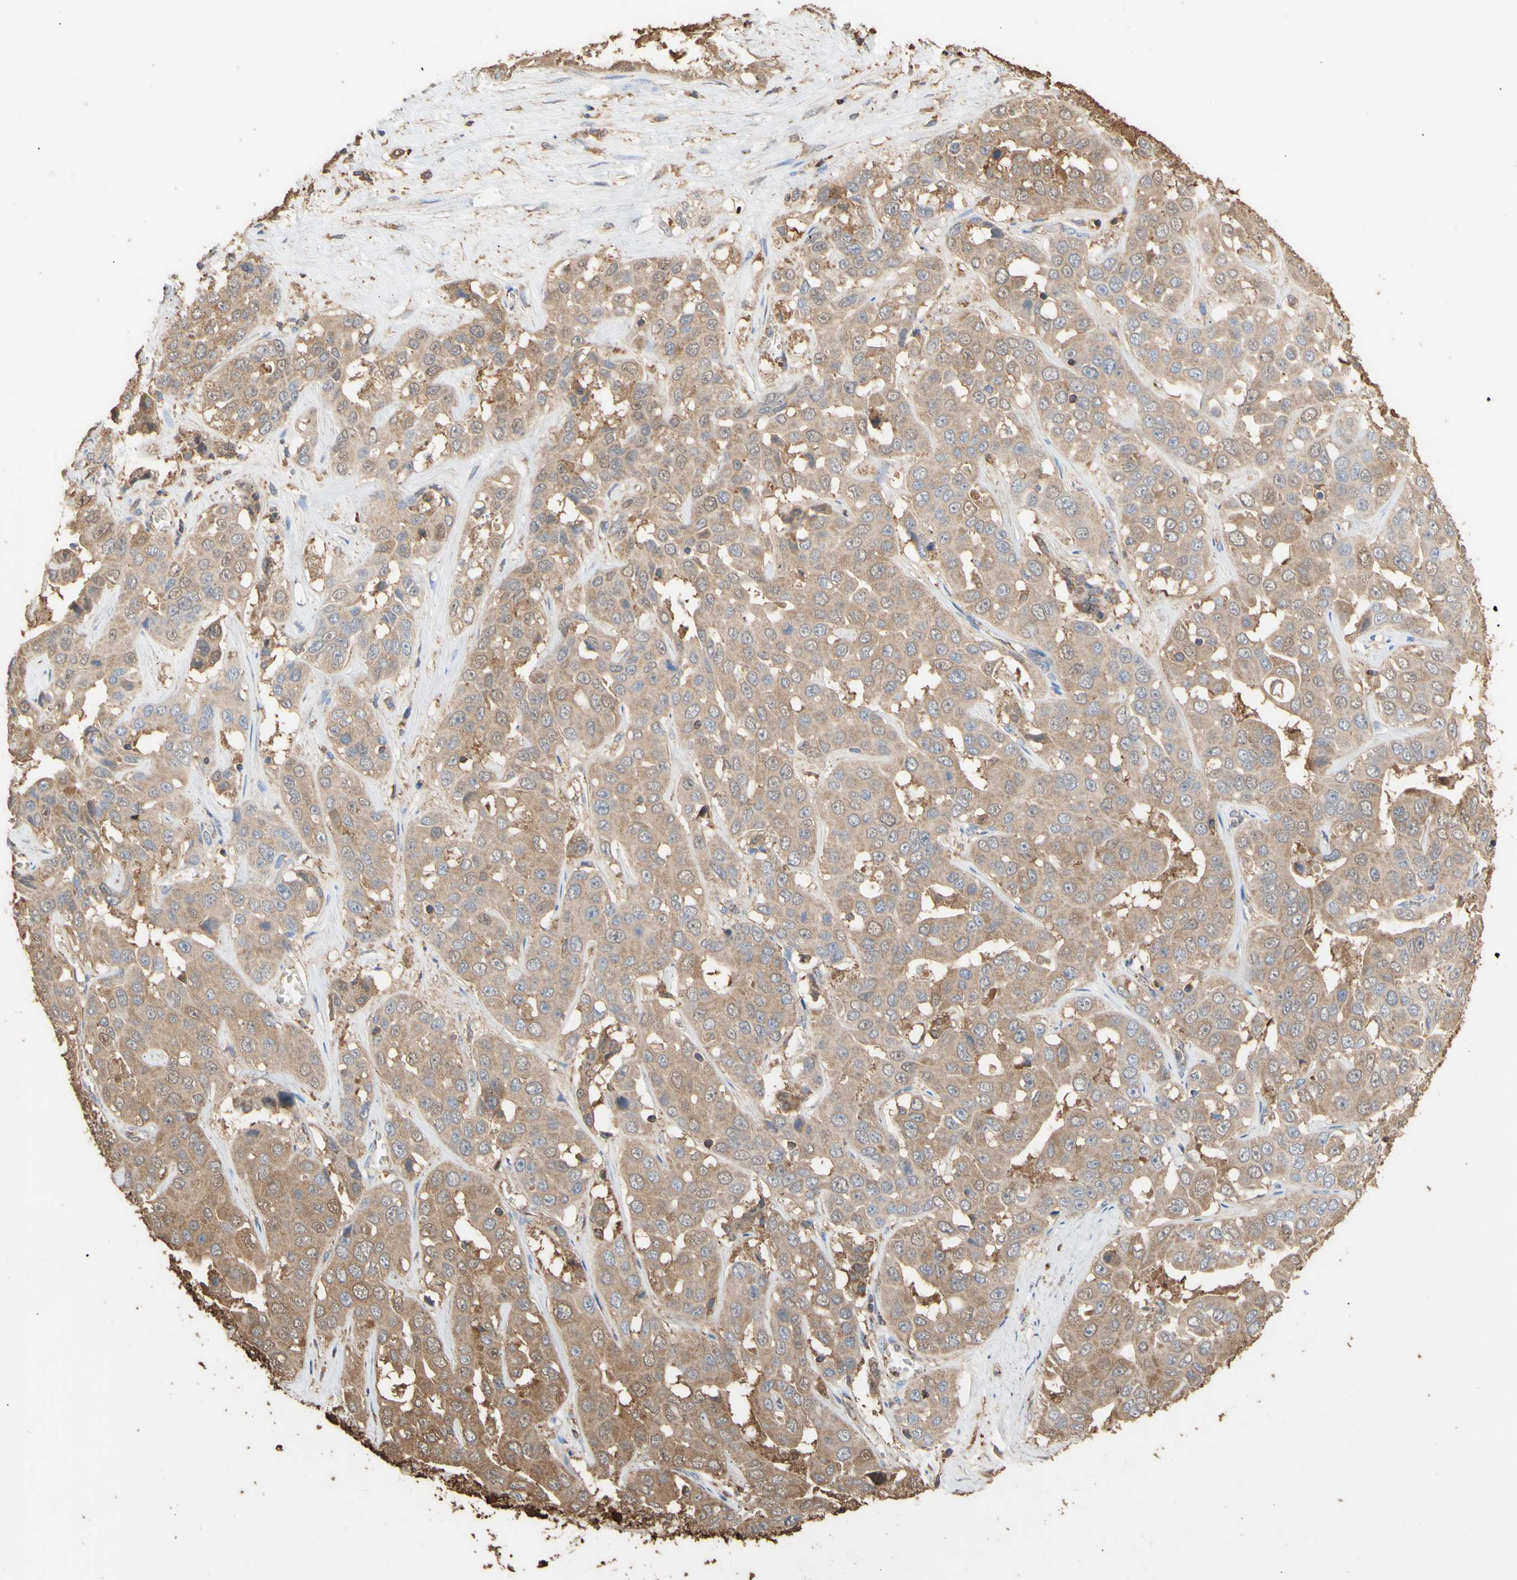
{"staining": {"intensity": "moderate", "quantity": ">75%", "location": "cytoplasmic/membranous"}, "tissue": "liver cancer", "cell_type": "Tumor cells", "image_type": "cancer", "snomed": [{"axis": "morphology", "description": "Cholangiocarcinoma"}, {"axis": "topography", "description": "Liver"}], "caption": "Immunohistochemistry (IHC) micrograph of neoplastic tissue: cholangiocarcinoma (liver) stained using immunohistochemistry (IHC) displays medium levels of moderate protein expression localized specifically in the cytoplasmic/membranous of tumor cells, appearing as a cytoplasmic/membranous brown color.", "gene": "ALDH9A1", "patient": {"sex": "female", "age": 52}}